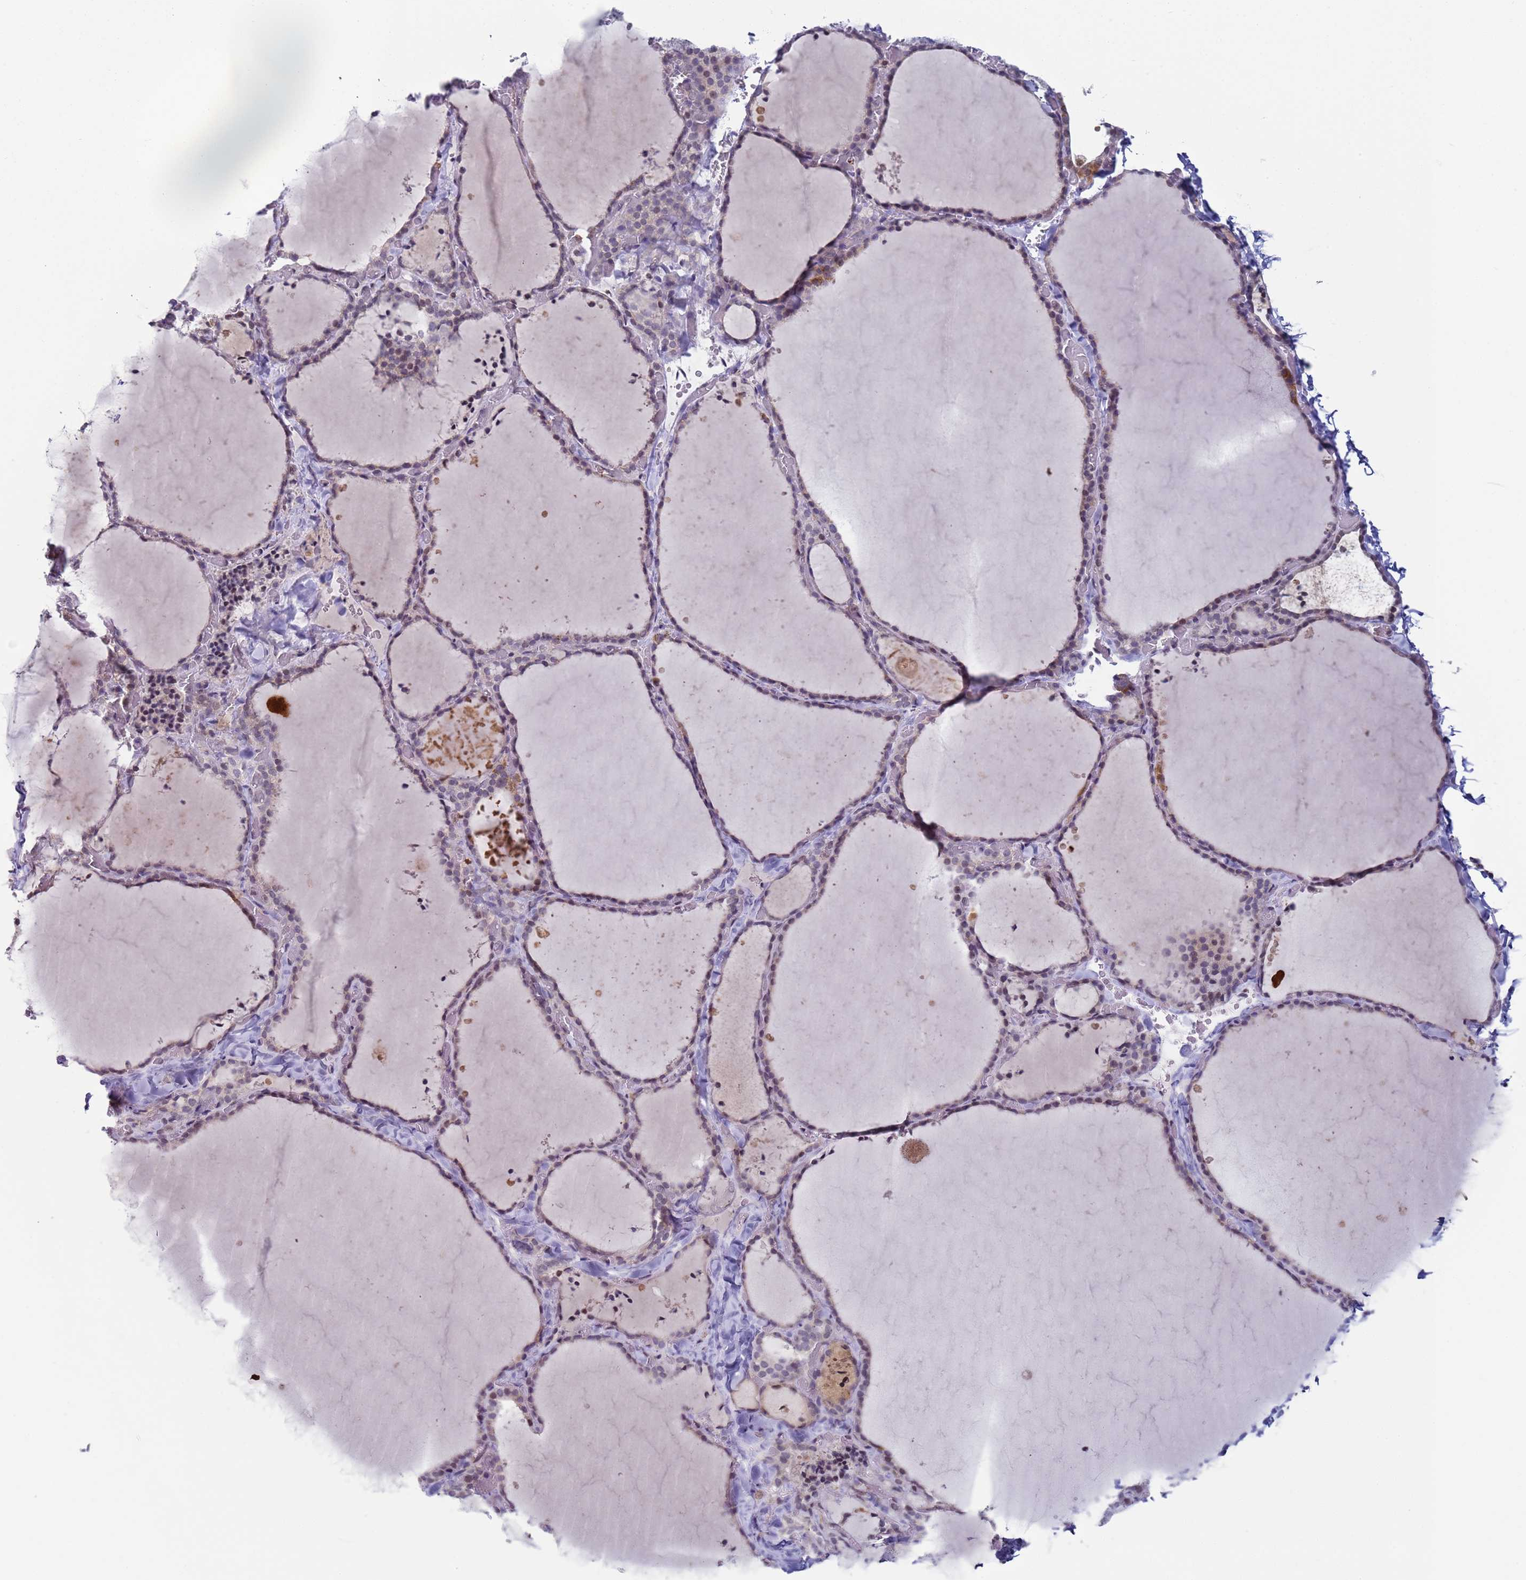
{"staining": {"intensity": "weak", "quantity": "<25%", "location": "cytoplasmic/membranous"}, "tissue": "thyroid gland", "cell_type": "Glandular cells", "image_type": "normal", "snomed": [{"axis": "morphology", "description": "Normal tissue, NOS"}, {"axis": "topography", "description": "Thyroid gland"}], "caption": "Protein analysis of benign thyroid gland displays no significant staining in glandular cells.", "gene": "SNAPC4", "patient": {"sex": "female", "age": 22}}